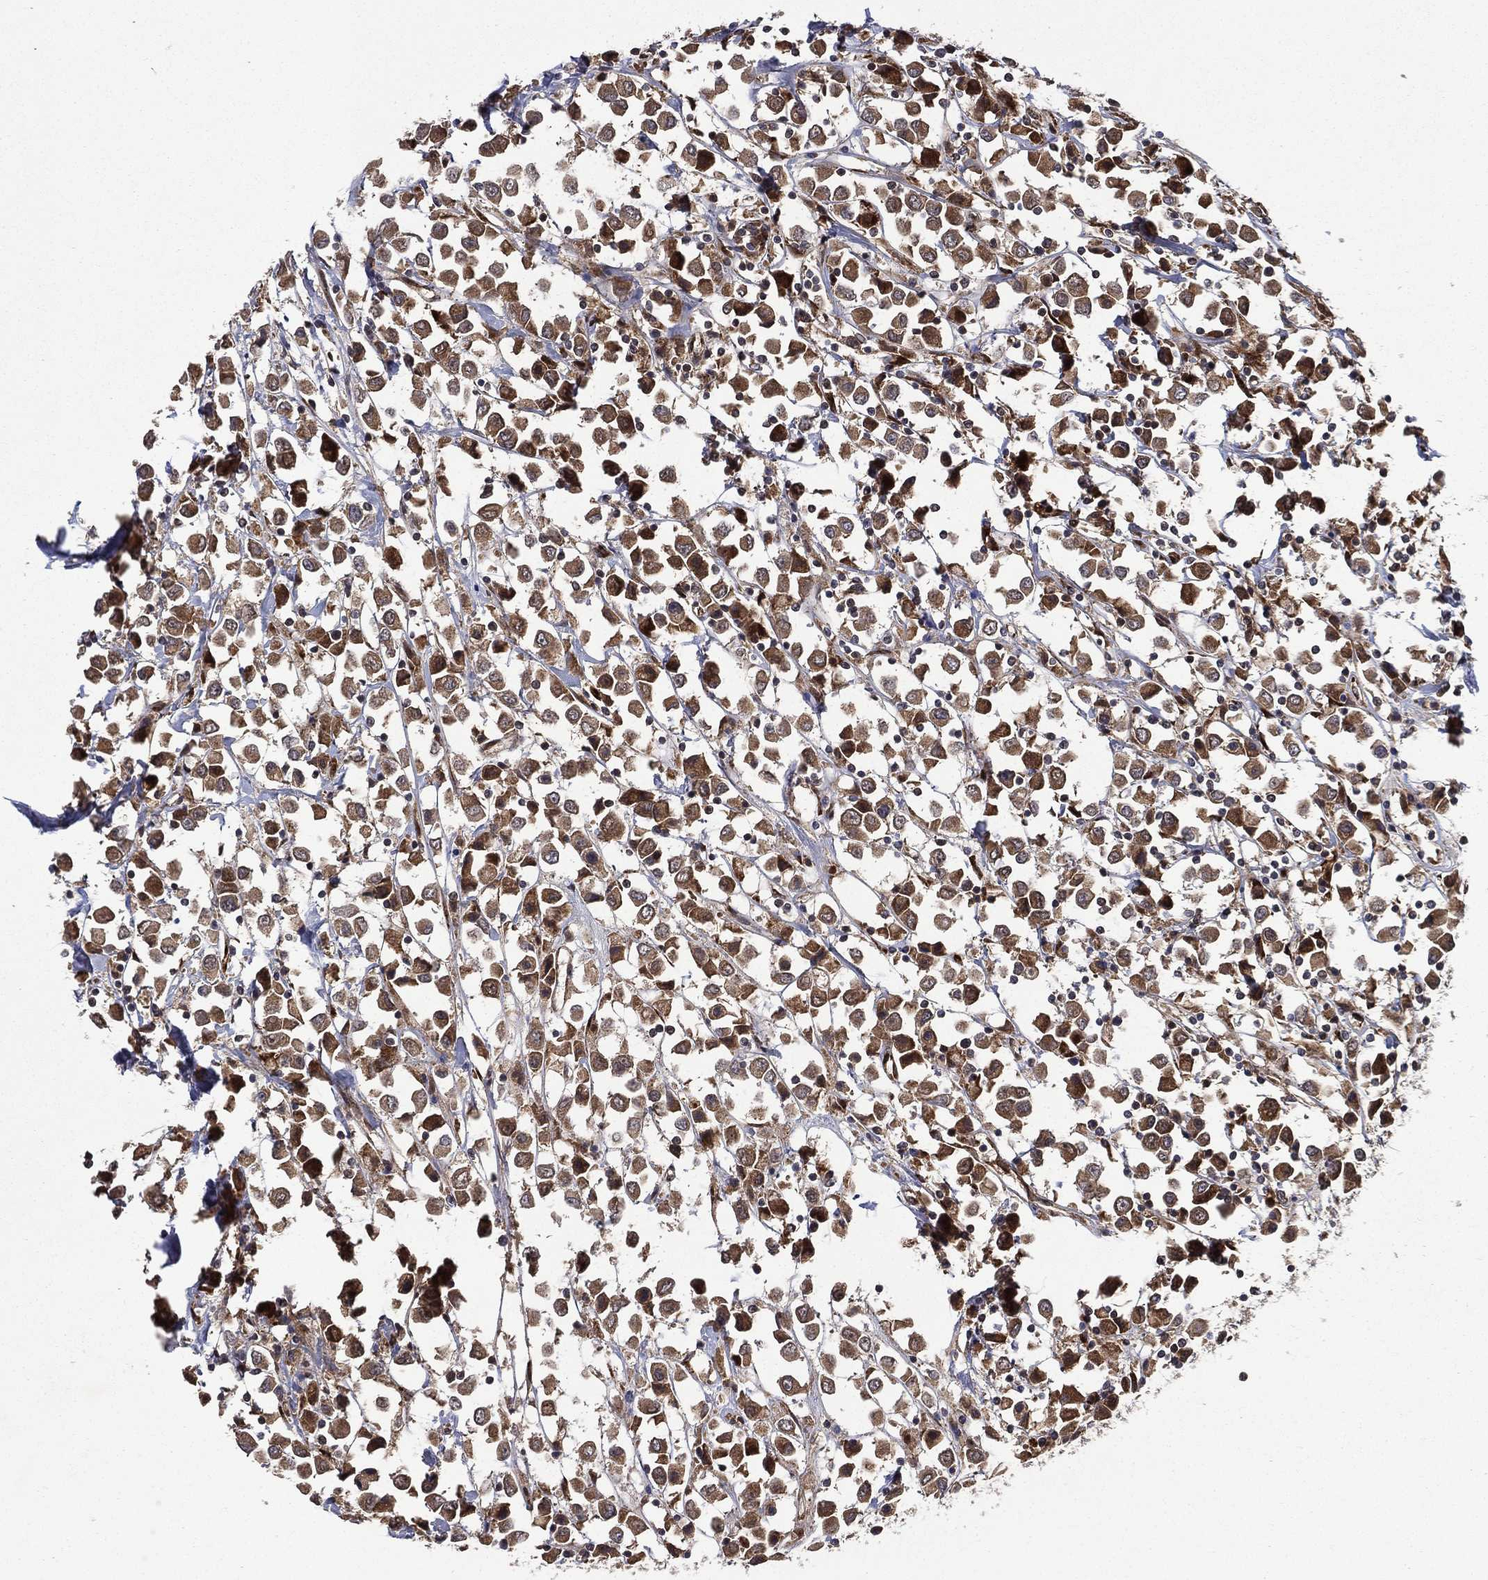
{"staining": {"intensity": "strong", "quantity": "25%-75%", "location": "cytoplasmic/membranous"}, "tissue": "breast cancer", "cell_type": "Tumor cells", "image_type": "cancer", "snomed": [{"axis": "morphology", "description": "Duct carcinoma"}, {"axis": "topography", "description": "Breast"}], "caption": "IHC of human breast cancer reveals high levels of strong cytoplasmic/membranous staining in about 25%-75% of tumor cells.", "gene": "RAB11FIP4", "patient": {"sex": "female", "age": 61}}